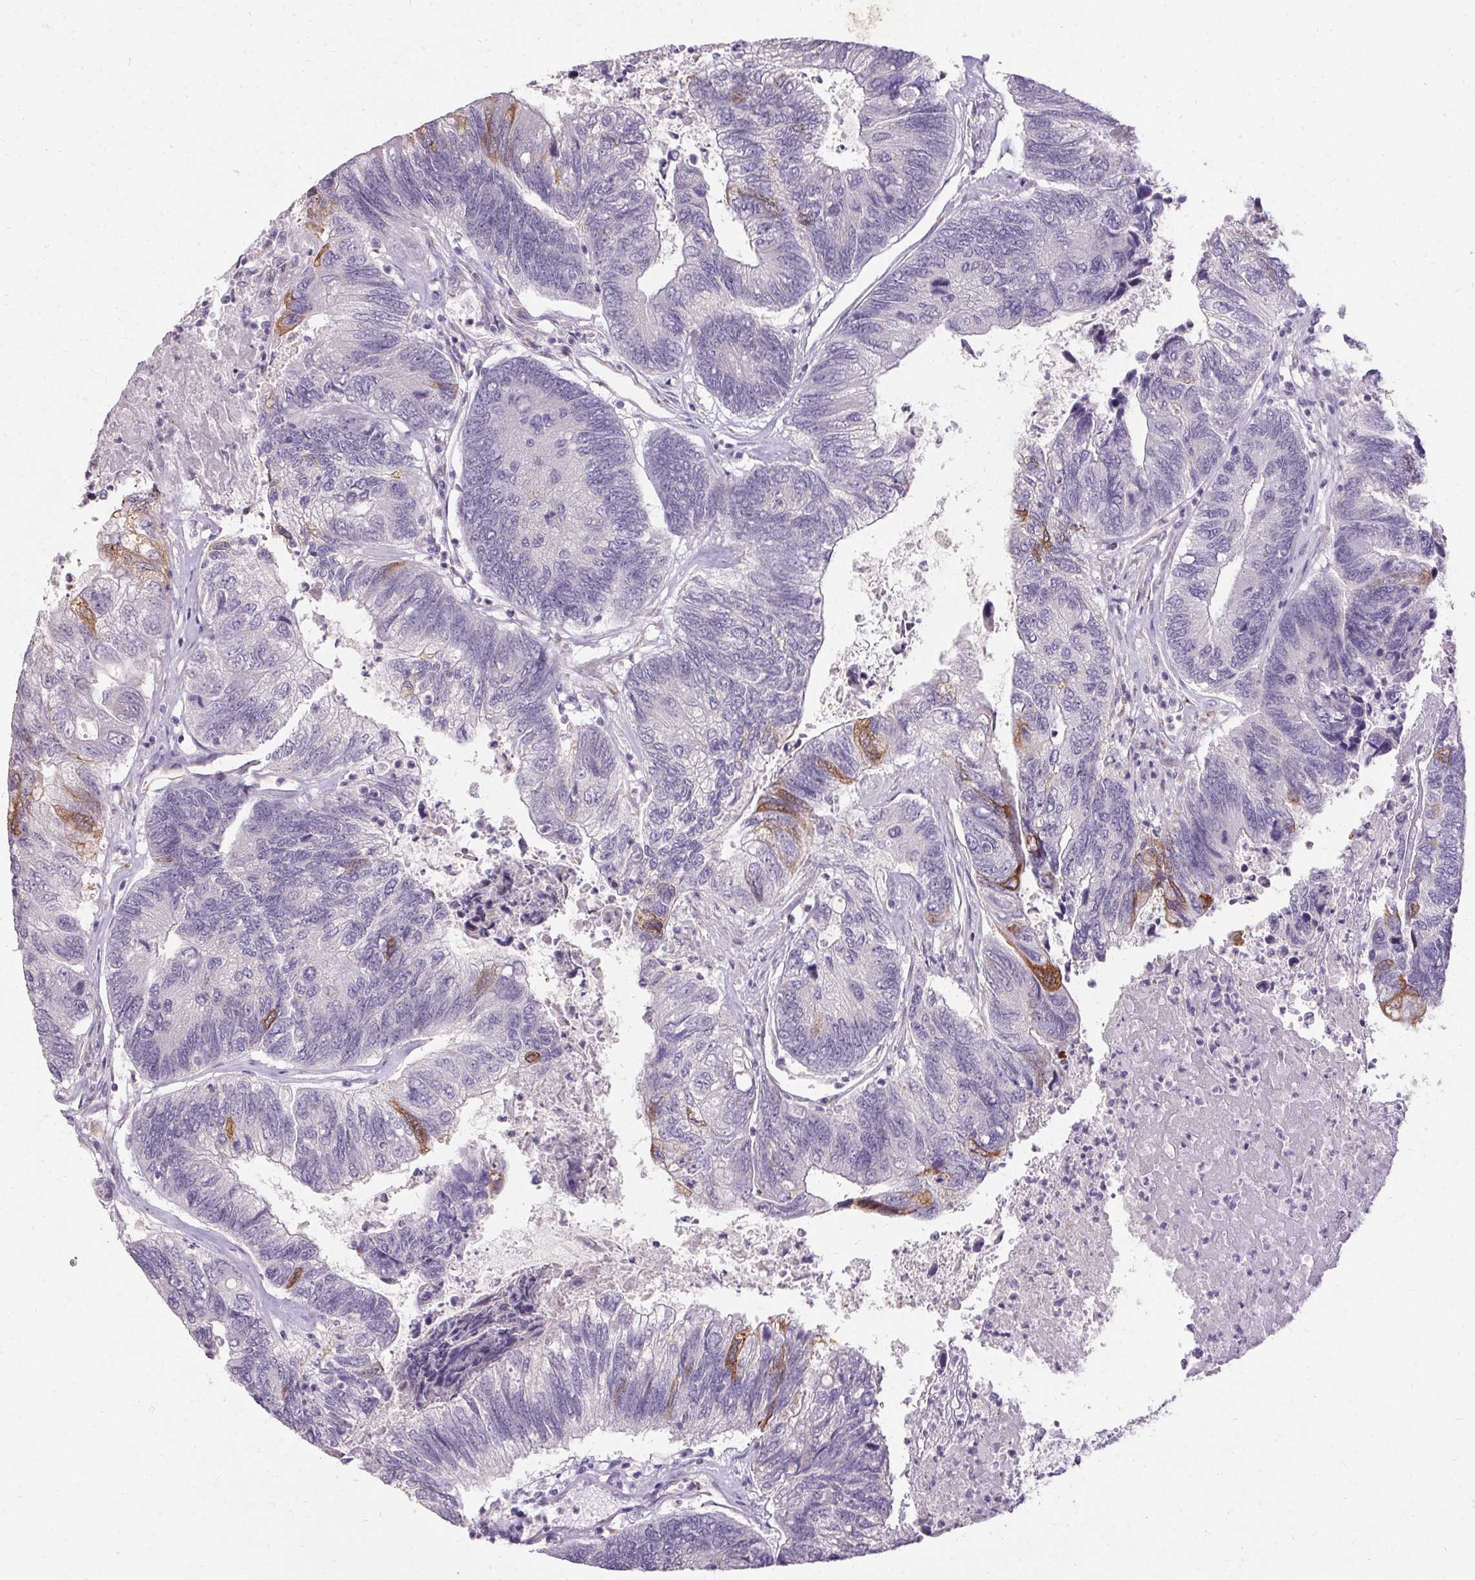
{"staining": {"intensity": "moderate", "quantity": "<25%", "location": "cytoplasmic/membranous"}, "tissue": "colorectal cancer", "cell_type": "Tumor cells", "image_type": "cancer", "snomed": [{"axis": "morphology", "description": "Adenocarcinoma, NOS"}, {"axis": "topography", "description": "Colon"}], "caption": "IHC (DAB (3,3'-diaminobenzidine)) staining of colorectal cancer (adenocarcinoma) displays moderate cytoplasmic/membranous protein expression in about <25% of tumor cells. The staining is performed using DAB brown chromogen to label protein expression. The nuclei are counter-stained blue using hematoxylin.", "gene": "HSD17B3", "patient": {"sex": "female", "age": 67}}